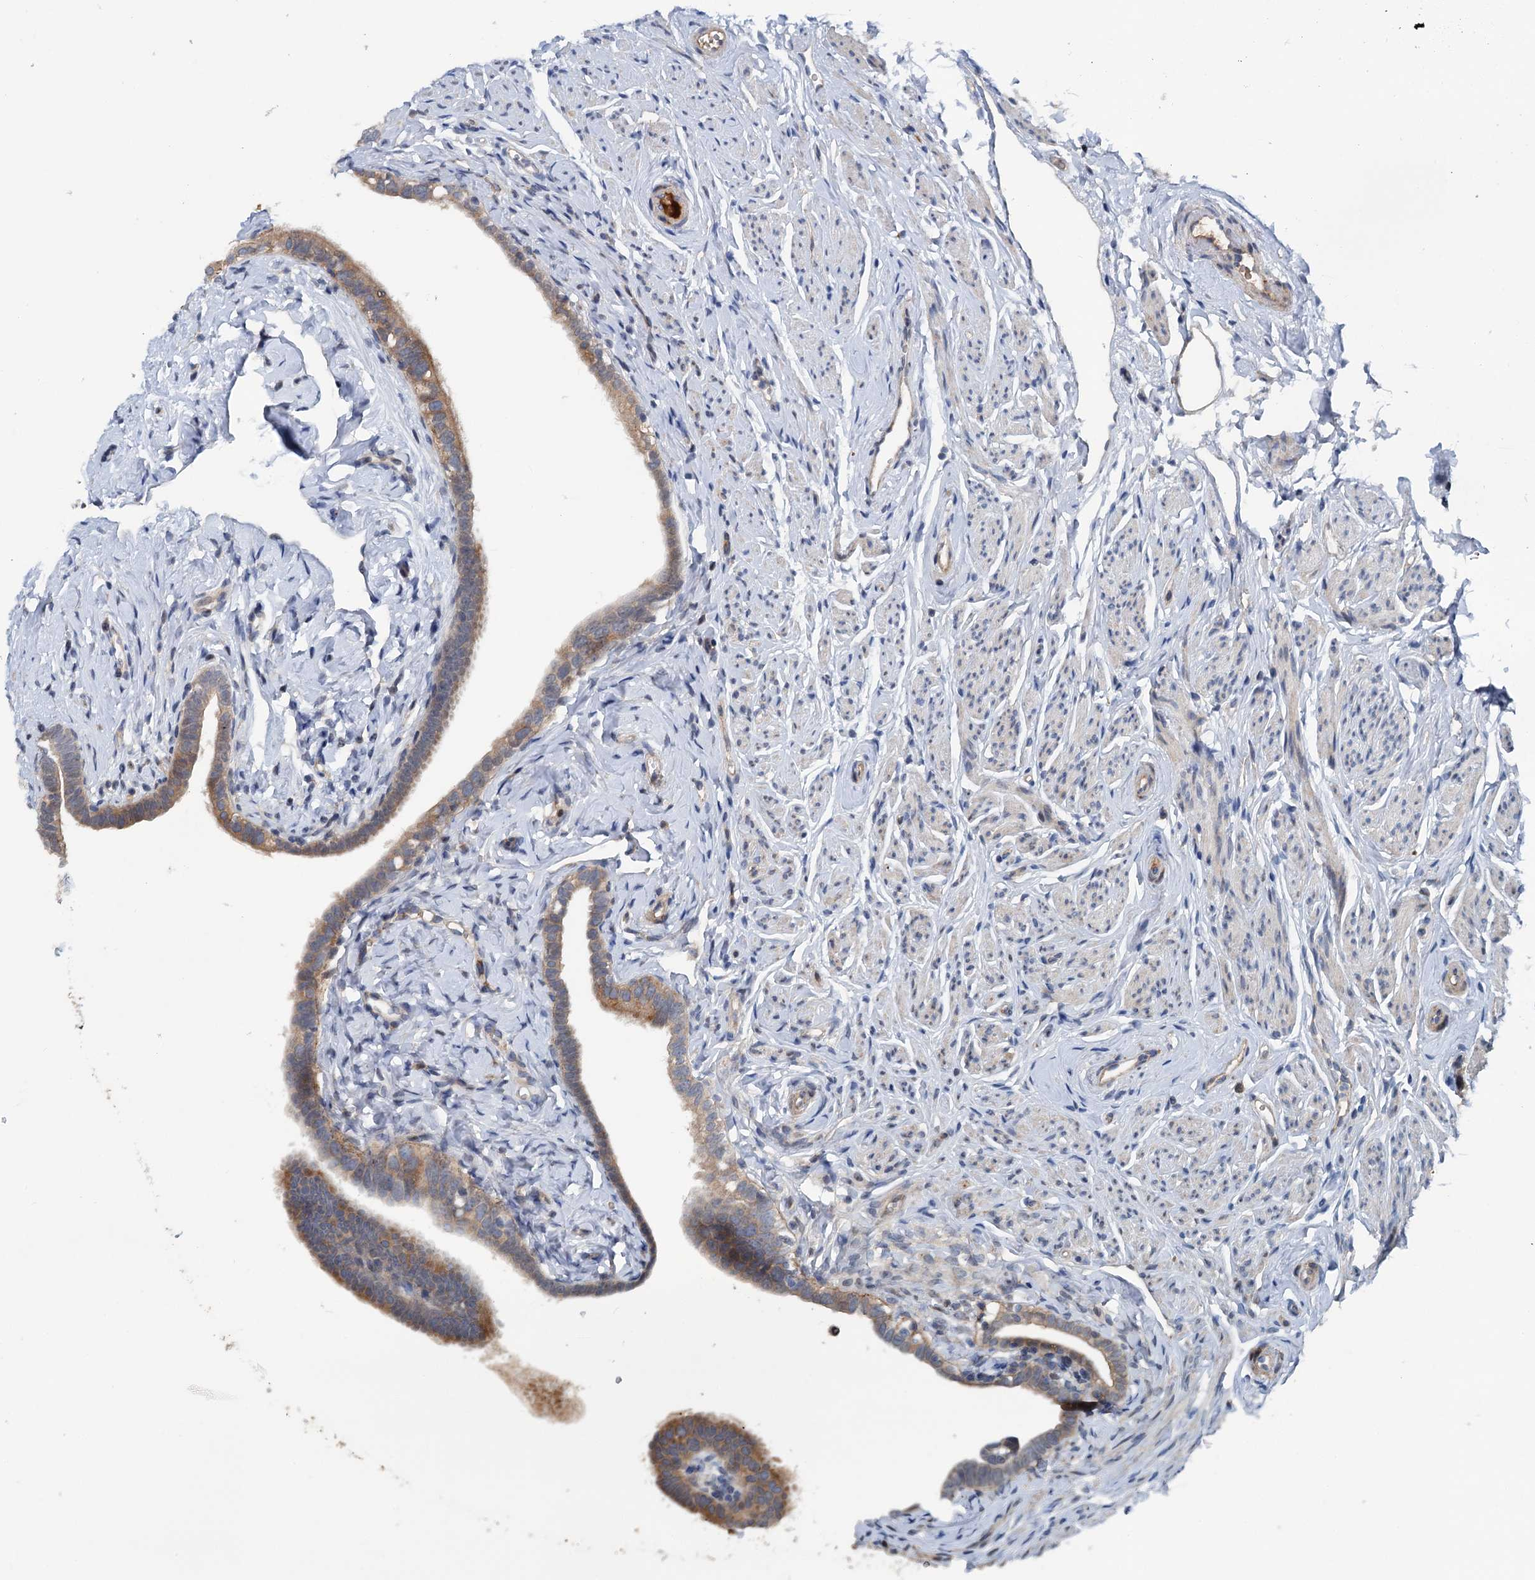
{"staining": {"intensity": "moderate", "quantity": "25%-75%", "location": "cytoplasmic/membranous"}, "tissue": "fallopian tube", "cell_type": "Glandular cells", "image_type": "normal", "snomed": [{"axis": "morphology", "description": "Normal tissue, NOS"}, {"axis": "topography", "description": "Fallopian tube"}], "caption": "Brown immunohistochemical staining in benign fallopian tube exhibits moderate cytoplasmic/membranous expression in approximately 25%-75% of glandular cells.", "gene": "TEDC1", "patient": {"sex": "female", "age": 66}}